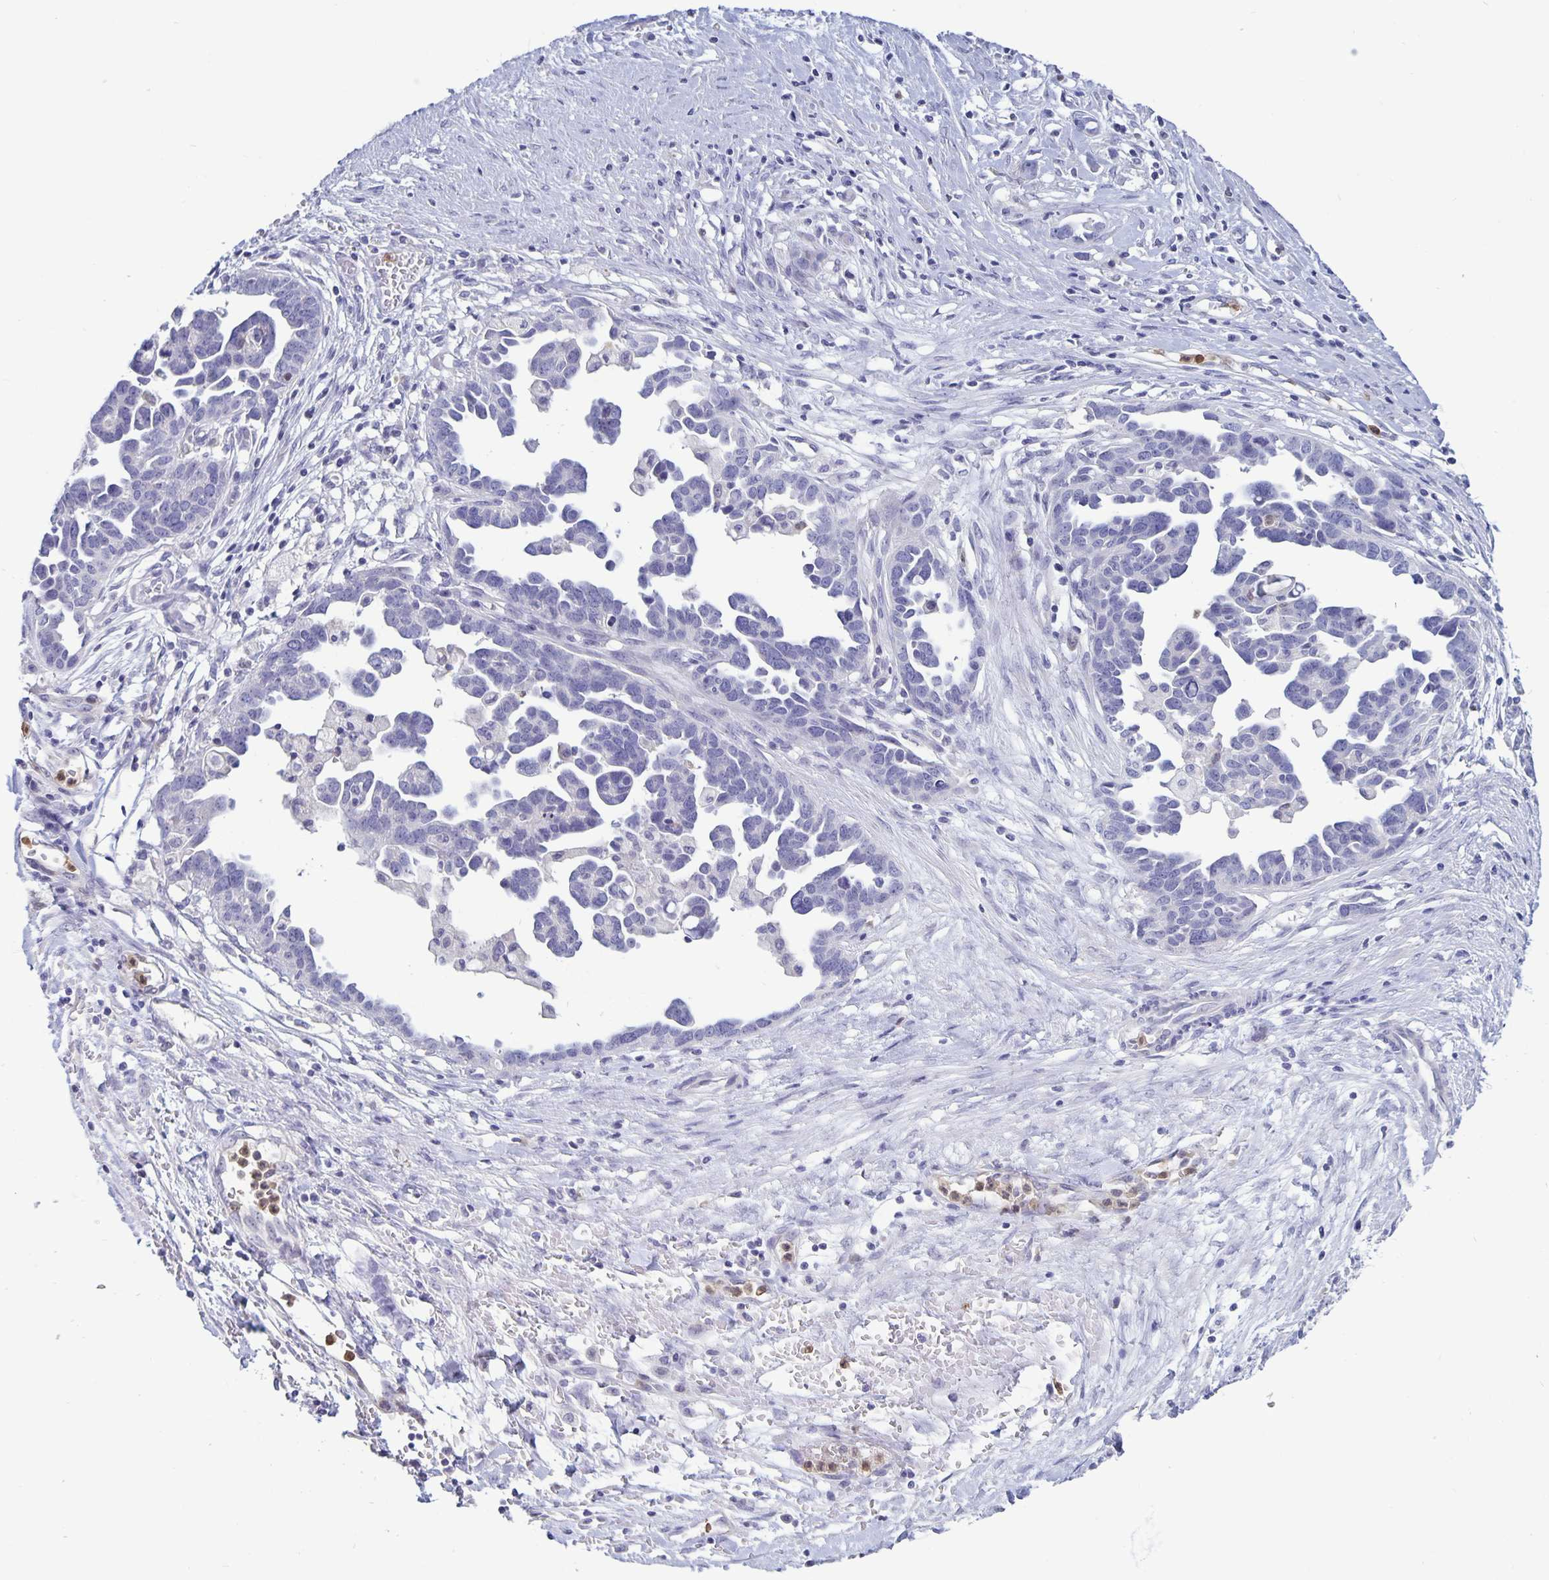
{"staining": {"intensity": "negative", "quantity": "none", "location": "none"}, "tissue": "ovarian cancer", "cell_type": "Tumor cells", "image_type": "cancer", "snomed": [{"axis": "morphology", "description": "Cystadenocarcinoma, serous, NOS"}, {"axis": "topography", "description": "Ovary"}], "caption": "IHC image of serous cystadenocarcinoma (ovarian) stained for a protein (brown), which reveals no positivity in tumor cells. (Brightfield microscopy of DAB (3,3'-diaminobenzidine) IHC at high magnification).", "gene": "PLCB3", "patient": {"sex": "female", "age": 54}}